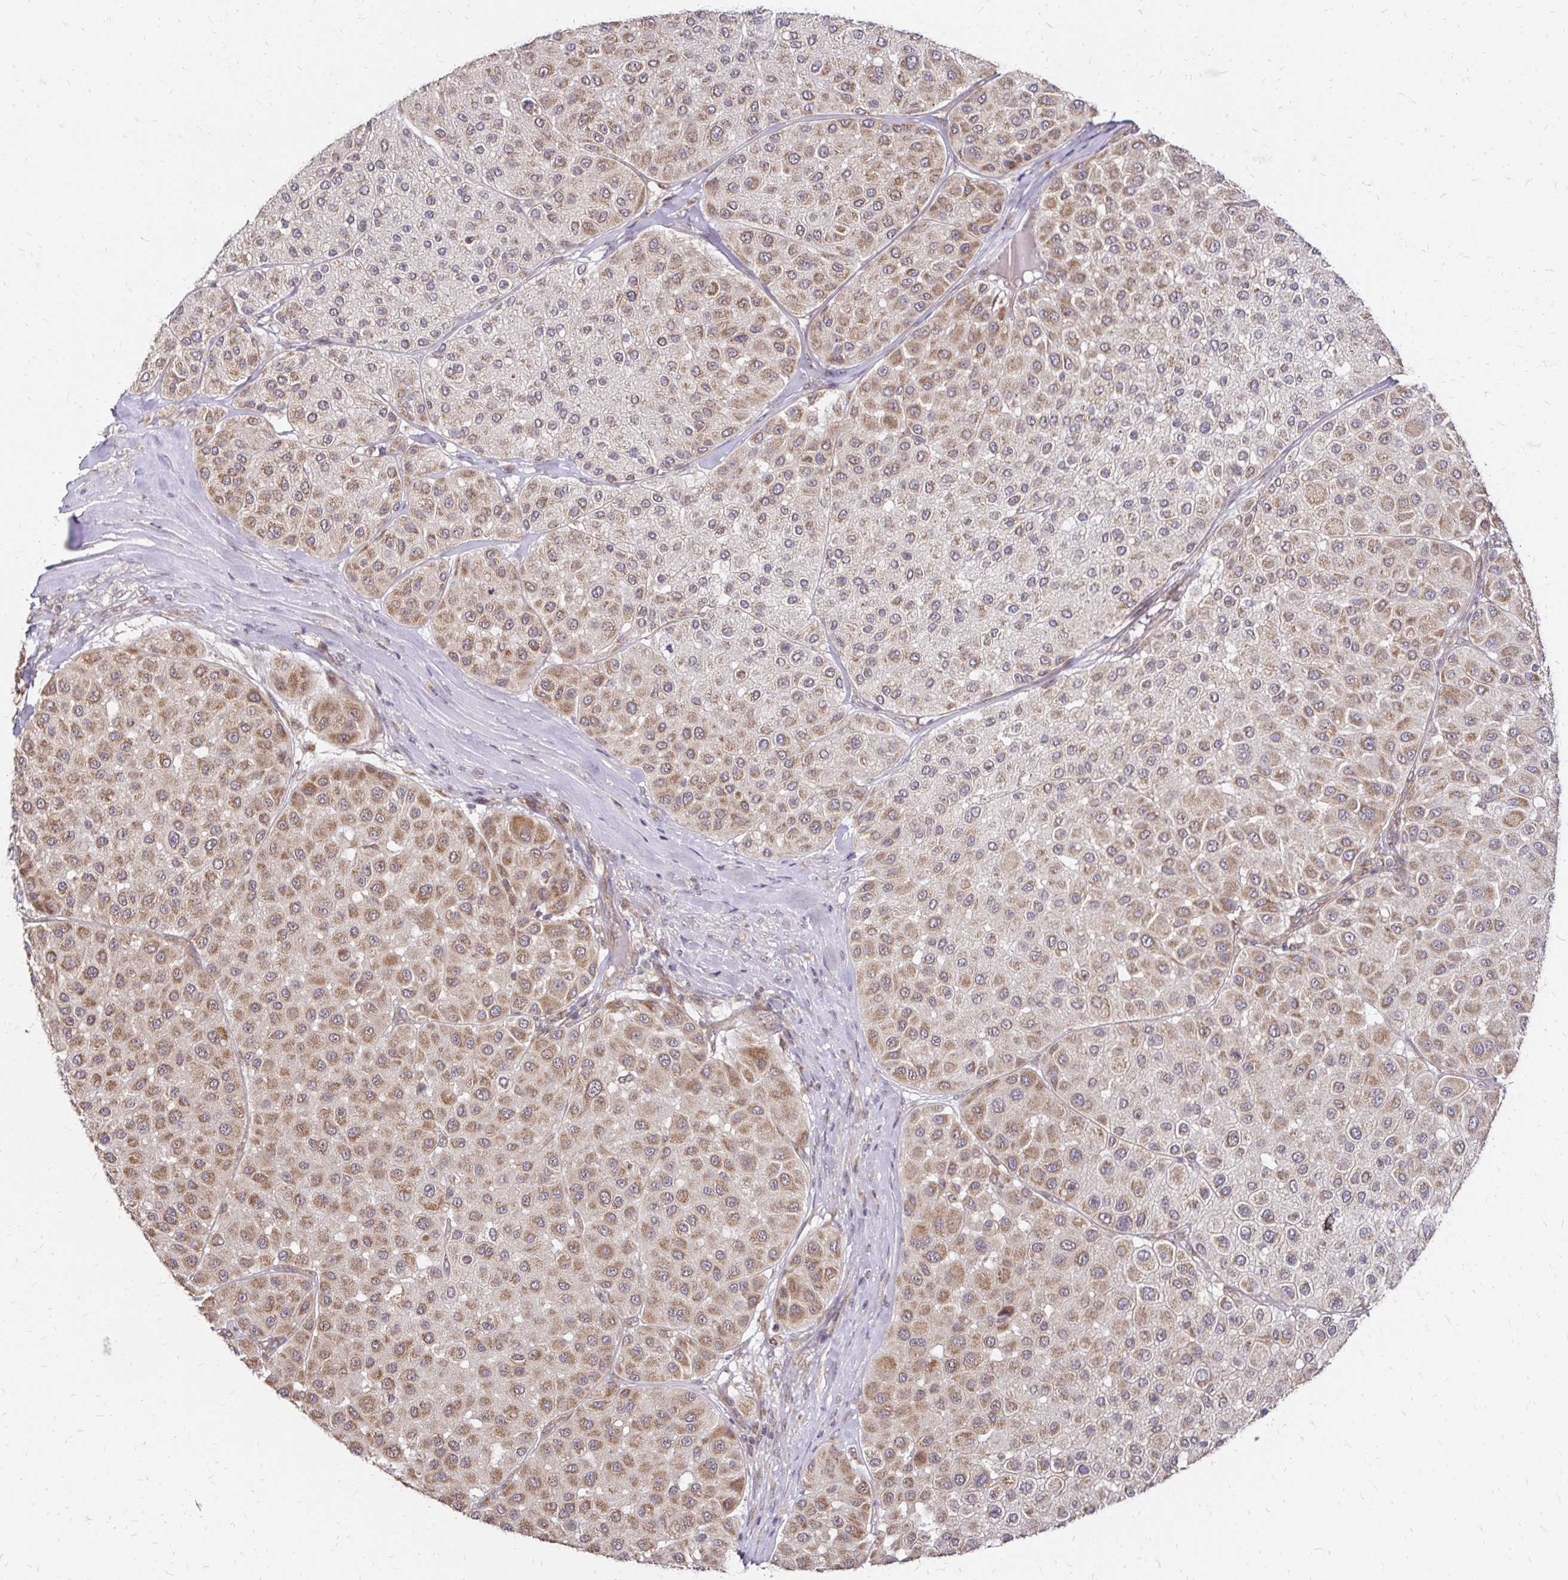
{"staining": {"intensity": "moderate", "quantity": ">75%", "location": "cytoplasmic/membranous"}, "tissue": "melanoma", "cell_type": "Tumor cells", "image_type": "cancer", "snomed": [{"axis": "morphology", "description": "Malignant melanoma, Metastatic site"}, {"axis": "topography", "description": "Smooth muscle"}], "caption": "A brown stain shows moderate cytoplasmic/membranous staining of a protein in melanoma tumor cells. (Brightfield microscopy of DAB IHC at high magnification).", "gene": "ZW10", "patient": {"sex": "male", "age": 41}}